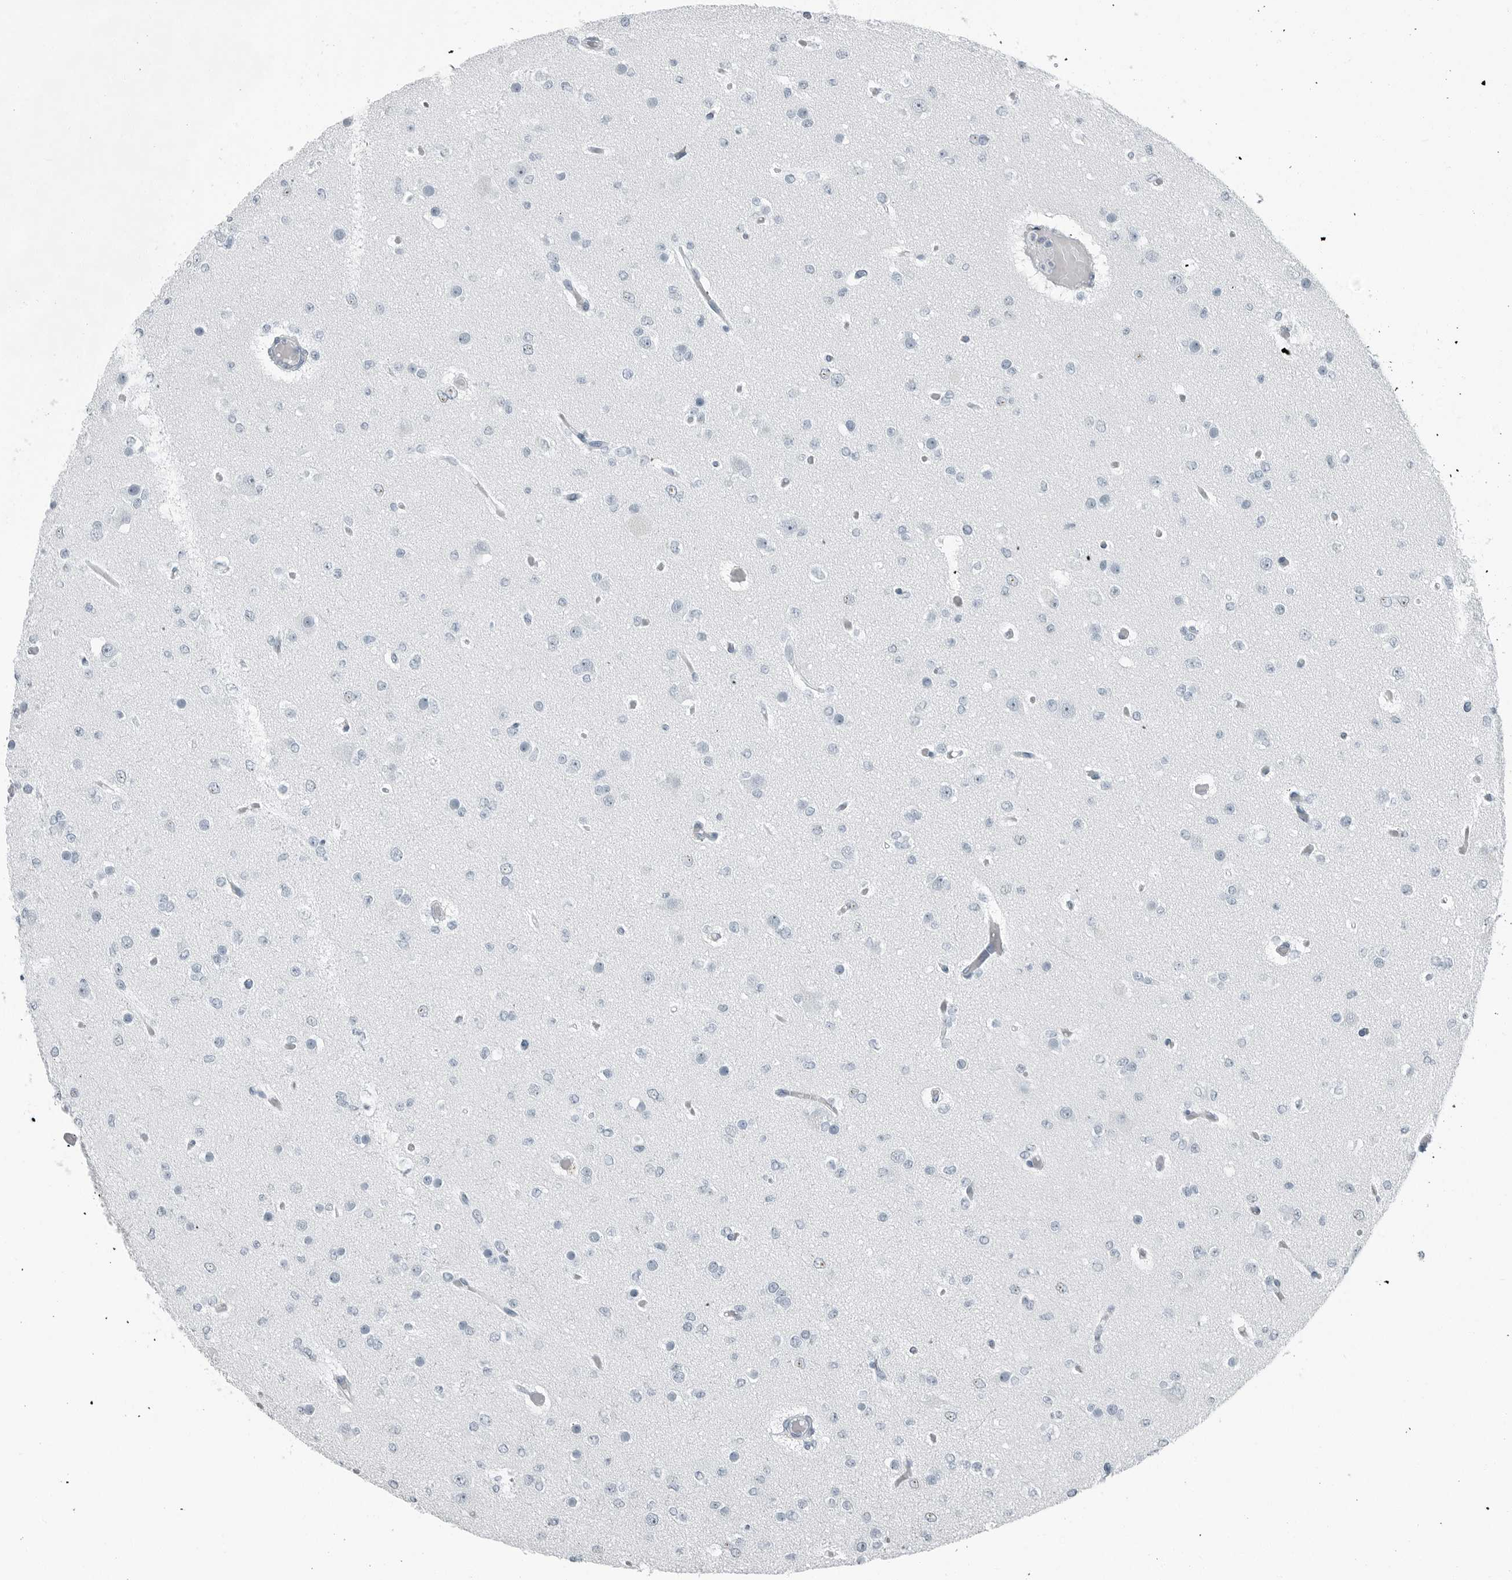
{"staining": {"intensity": "negative", "quantity": "none", "location": "none"}, "tissue": "glioma", "cell_type": "Tumor cells", "image_type": "cancer", "snomed": [{"axis": "morphology", "description": "Glioma, malignant, Low grade"}, {"axis": "topography", "description": "Brain"}], "caption": "Immunohistochemistry (IHC) of glioma shows no positivity in tumor cells. The staining is performed using DAB (3,3'-diaminobenzidine) brown chromogen with nuclei counter-stained in using hematoxylin.", "gene": "FABP6", "patient": {"sex": "female", "age": 22}}